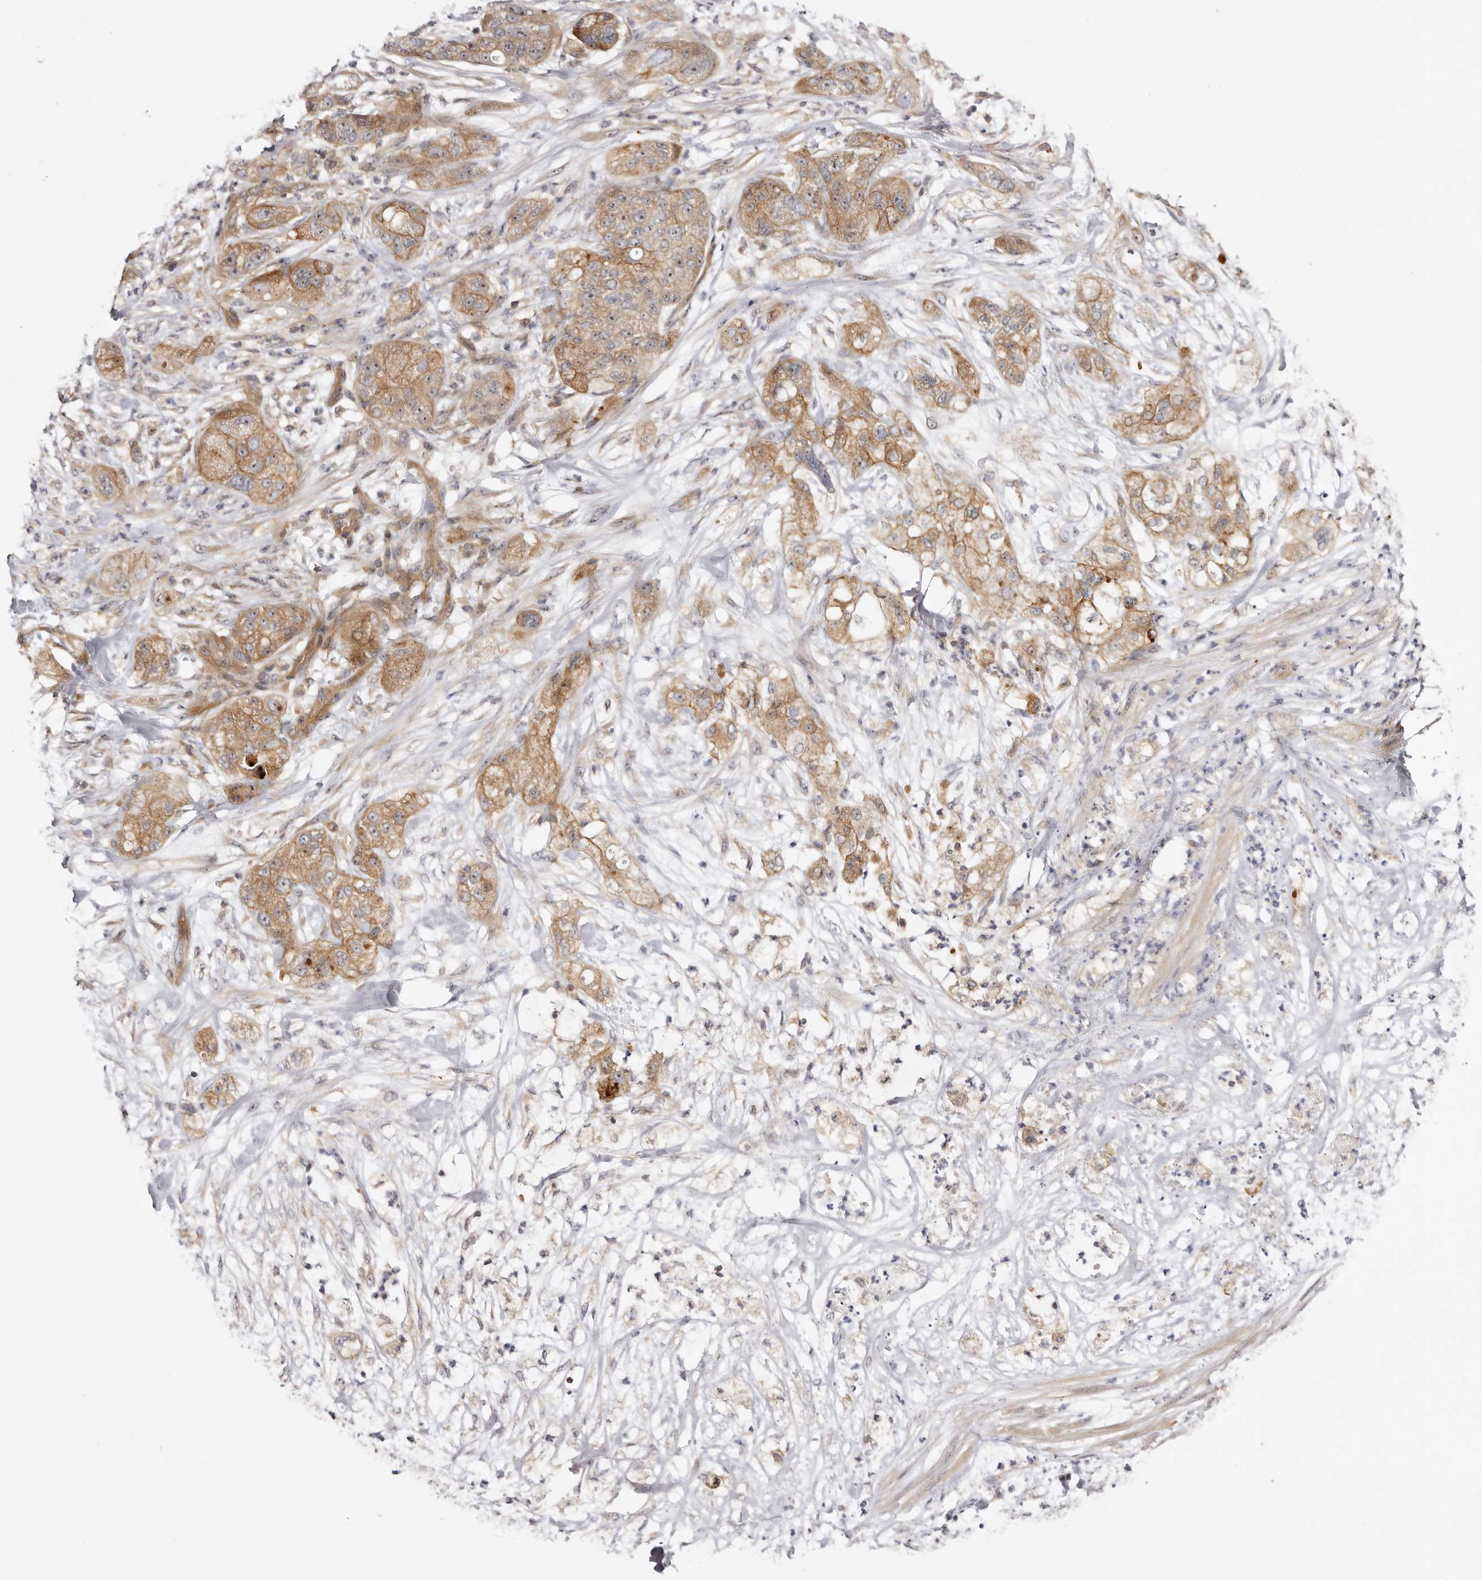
{"staining": {"intensity": "moderate", "quantity": ">75%", "location": "cytoplasmic/membranous,nuclear"}, "tissue": "pancreatic cancer", "cell_type": "Tumor cells", "image_type": "cancer", "snomed": [{"axis": "morphology", "description": "Adenocarcinoma, NOS"}, {"axis": "topography", "description": "Pancreas"}], "caption": "Tumor cells demonstrate moderate cytoplasmic/membranous and nuclear expression in approximately >75% of cells in adenocarcinoma (pancreatic).", "gene": "PANK4", "patient": {"sex": "female", "age": 78}}